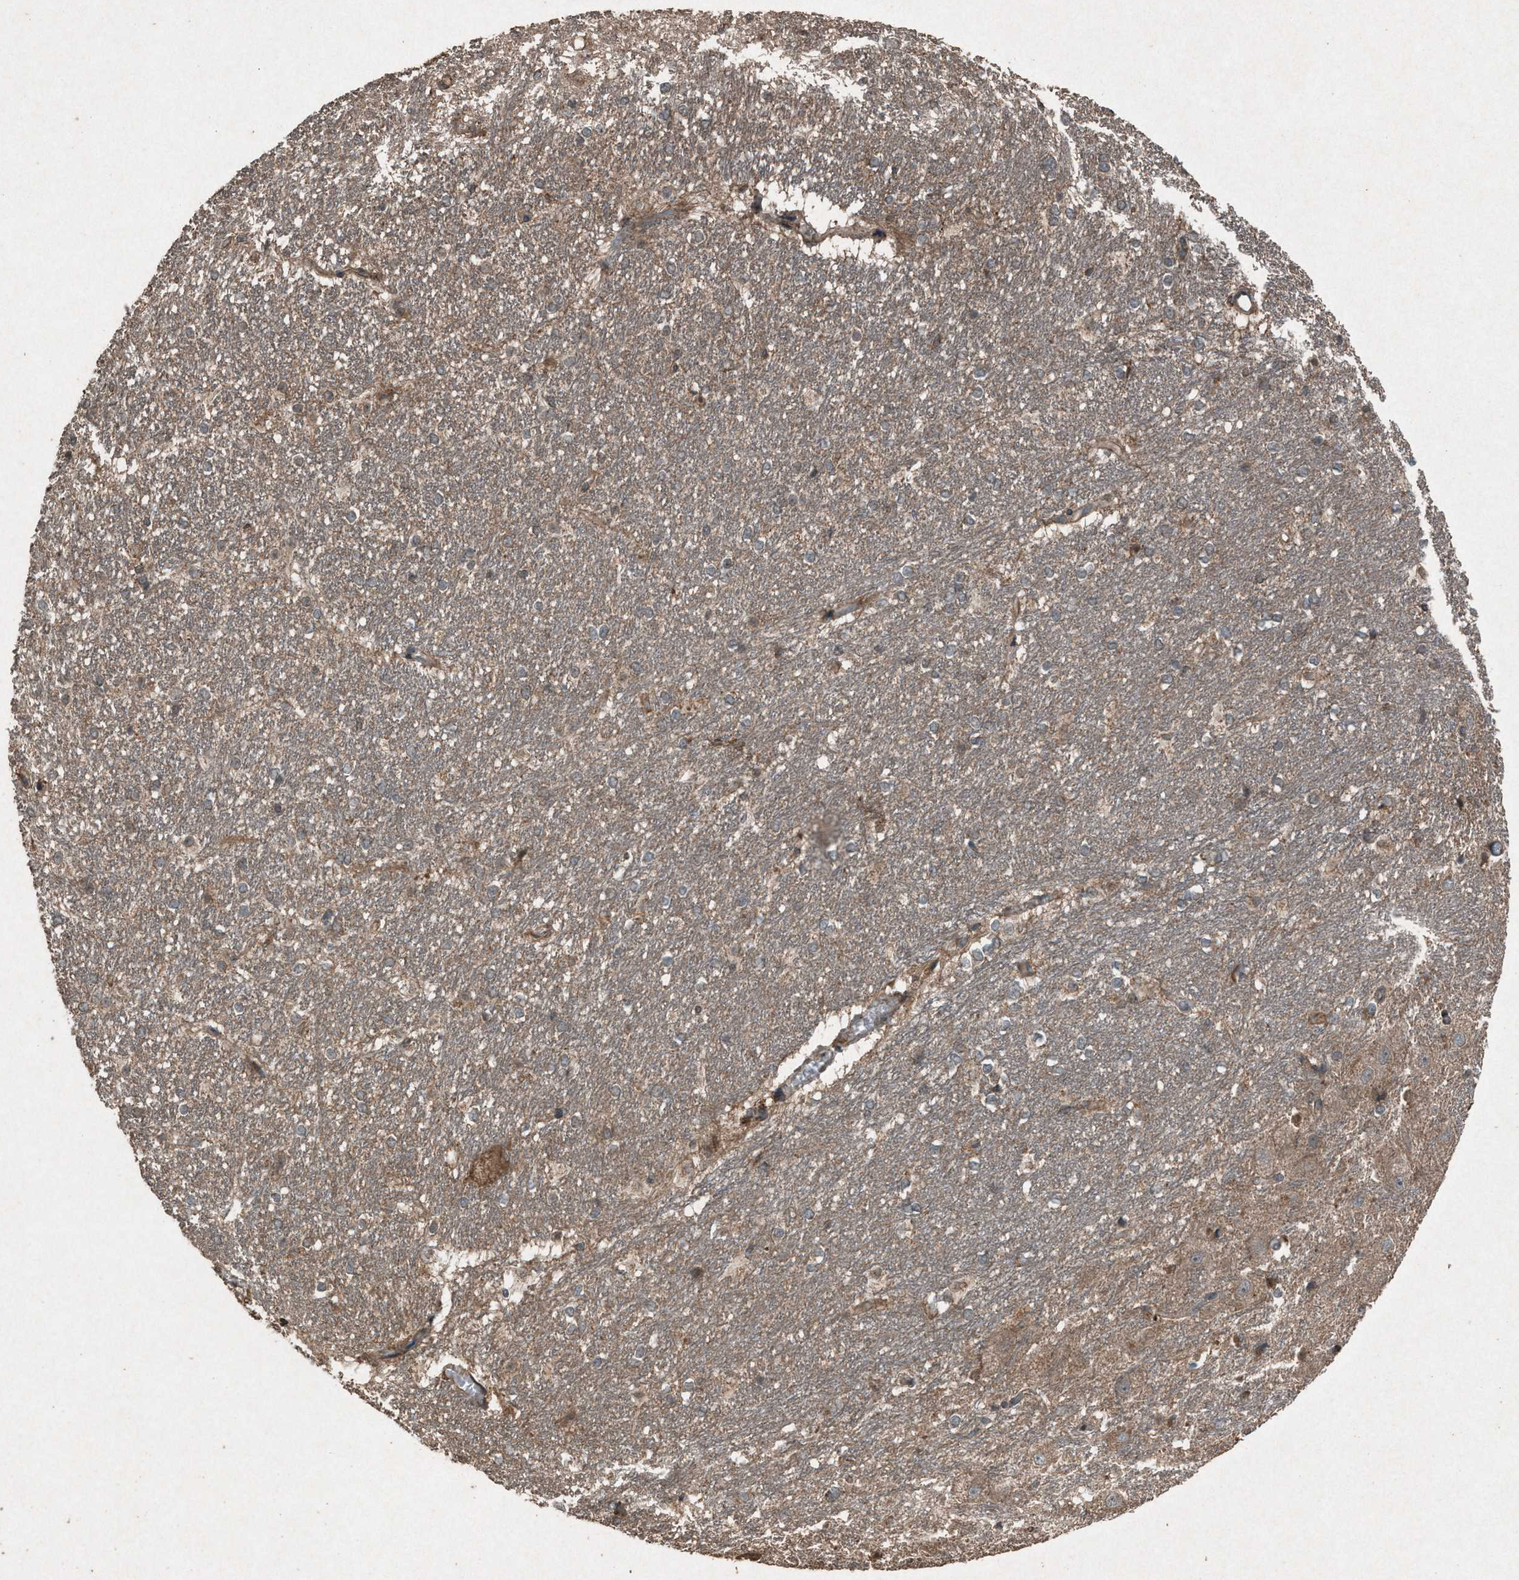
{"staining": {"intensity": "weak", "quantity": ">75%", "location": "cytoplasmic/membranous"}, "tissue": "hippocampus", "cell_type": "Glial cells", "image_type": "normal", "snomed": [{"axis": "morphology", "description": "Normal tissue, NOS"}, {"axis": "topography", "description": "Hippocampus"}], "caption": "Protein expression analysis of normal hippocampus shows weak cytoplasmic/membranous positivity in about >75% of glial cells. Immunohistochemistry (ihc) stains the protein of interest in brown and the nuclei are stained blue.", "gene": "CALR", "patient": {"sex": "female", "age": 19}}